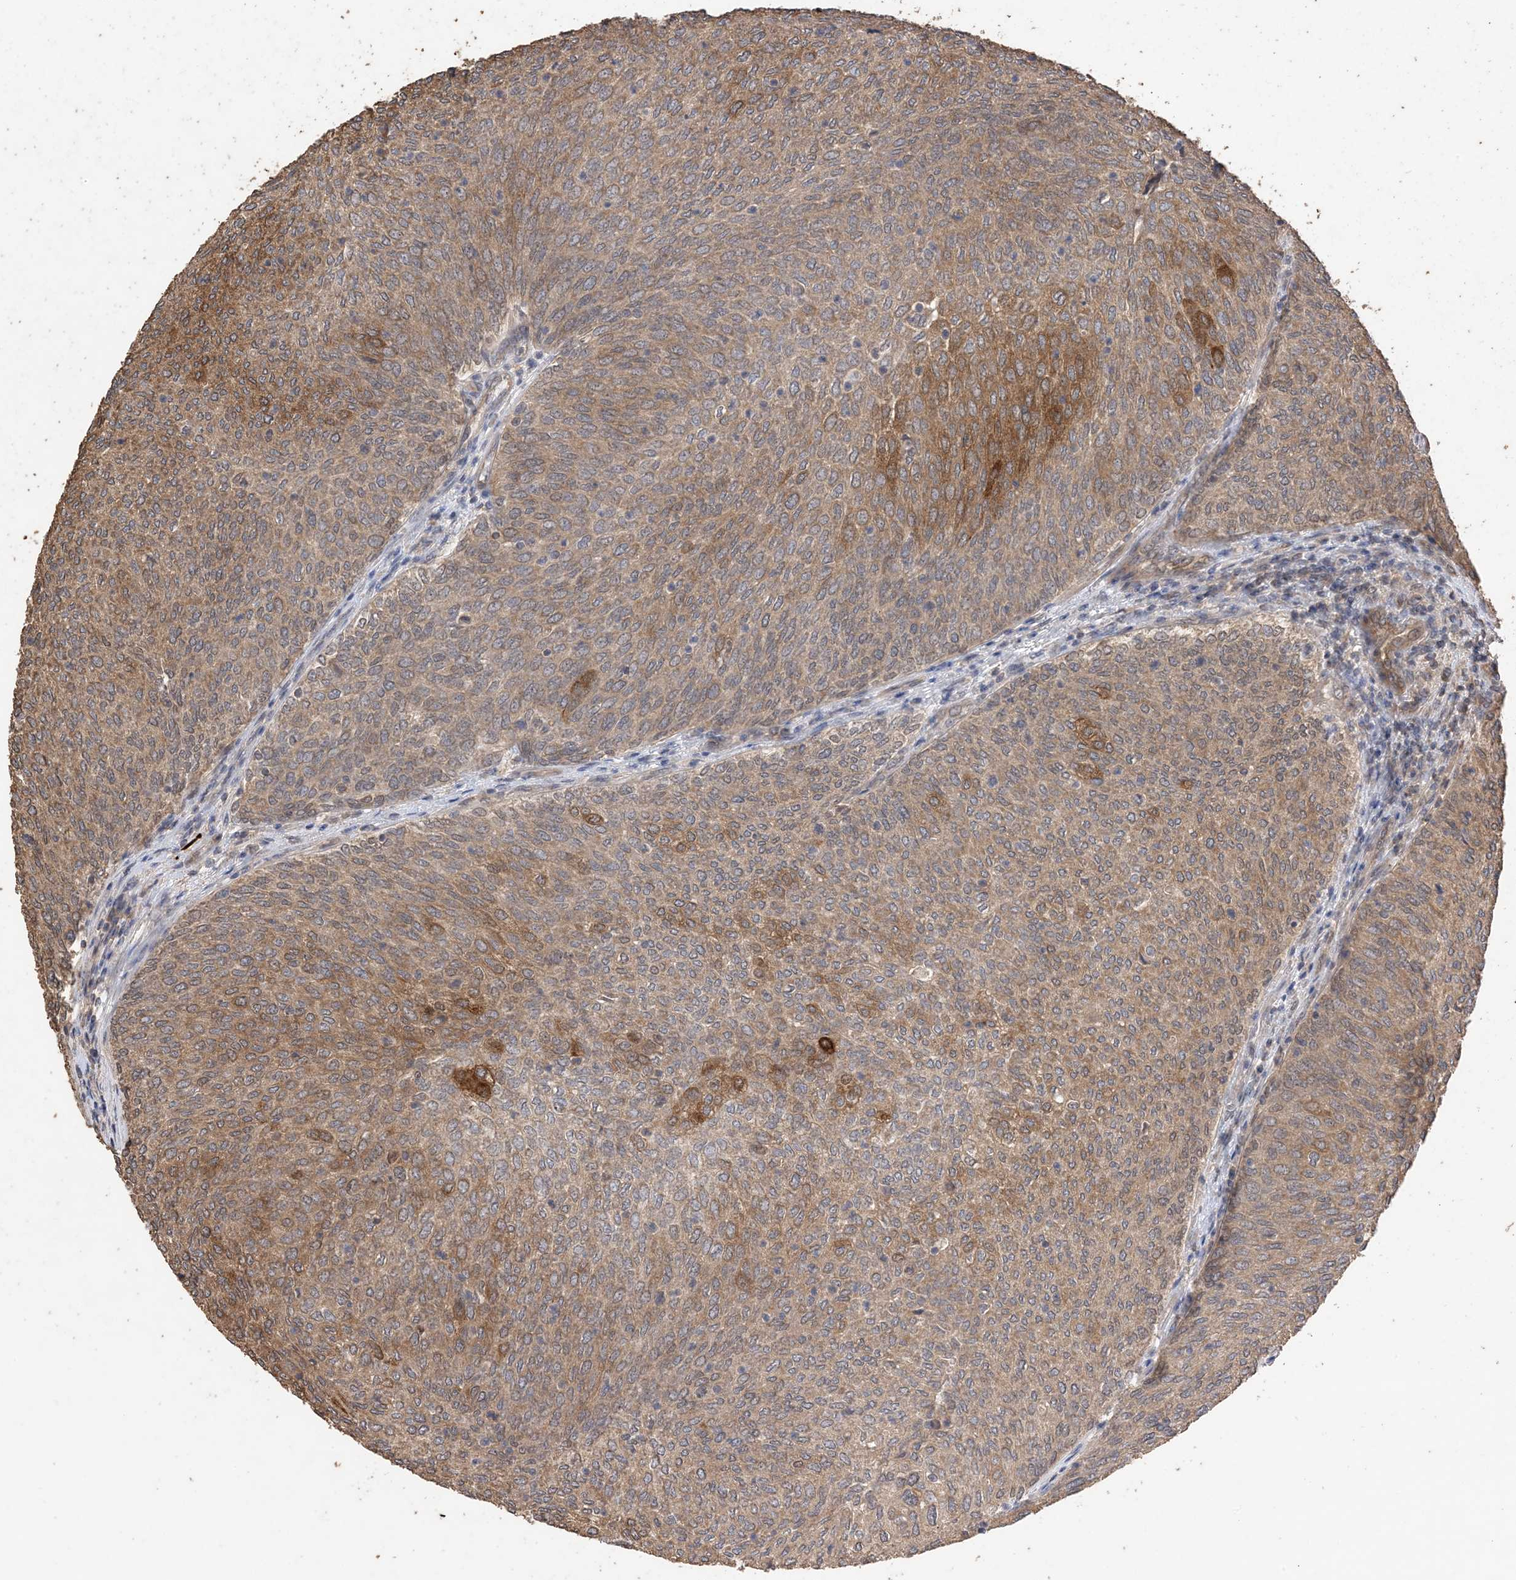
{"staining": {"intensity": "moderate", "quantity": ">75%", "location": "cytoplasmic/membranous"}, "tissue": "urothelial cancer", "cell_type": "Tumor cells", "image_type": "cancer", "snomed": [{"axis": "morphology", "description": "Urothelial carcinoma, Low grade"}, {"axis": "topography", "description": "Urinary bladder"}], "caption": "Urothelial cancer stained with DAB IHC reveals medium levels of moderate cytoplasmic/membranous staining in approximately >75% of tumor cells.", "gene": "ZKSCAN5", "patient": {"sex": "female", "age": 79}}